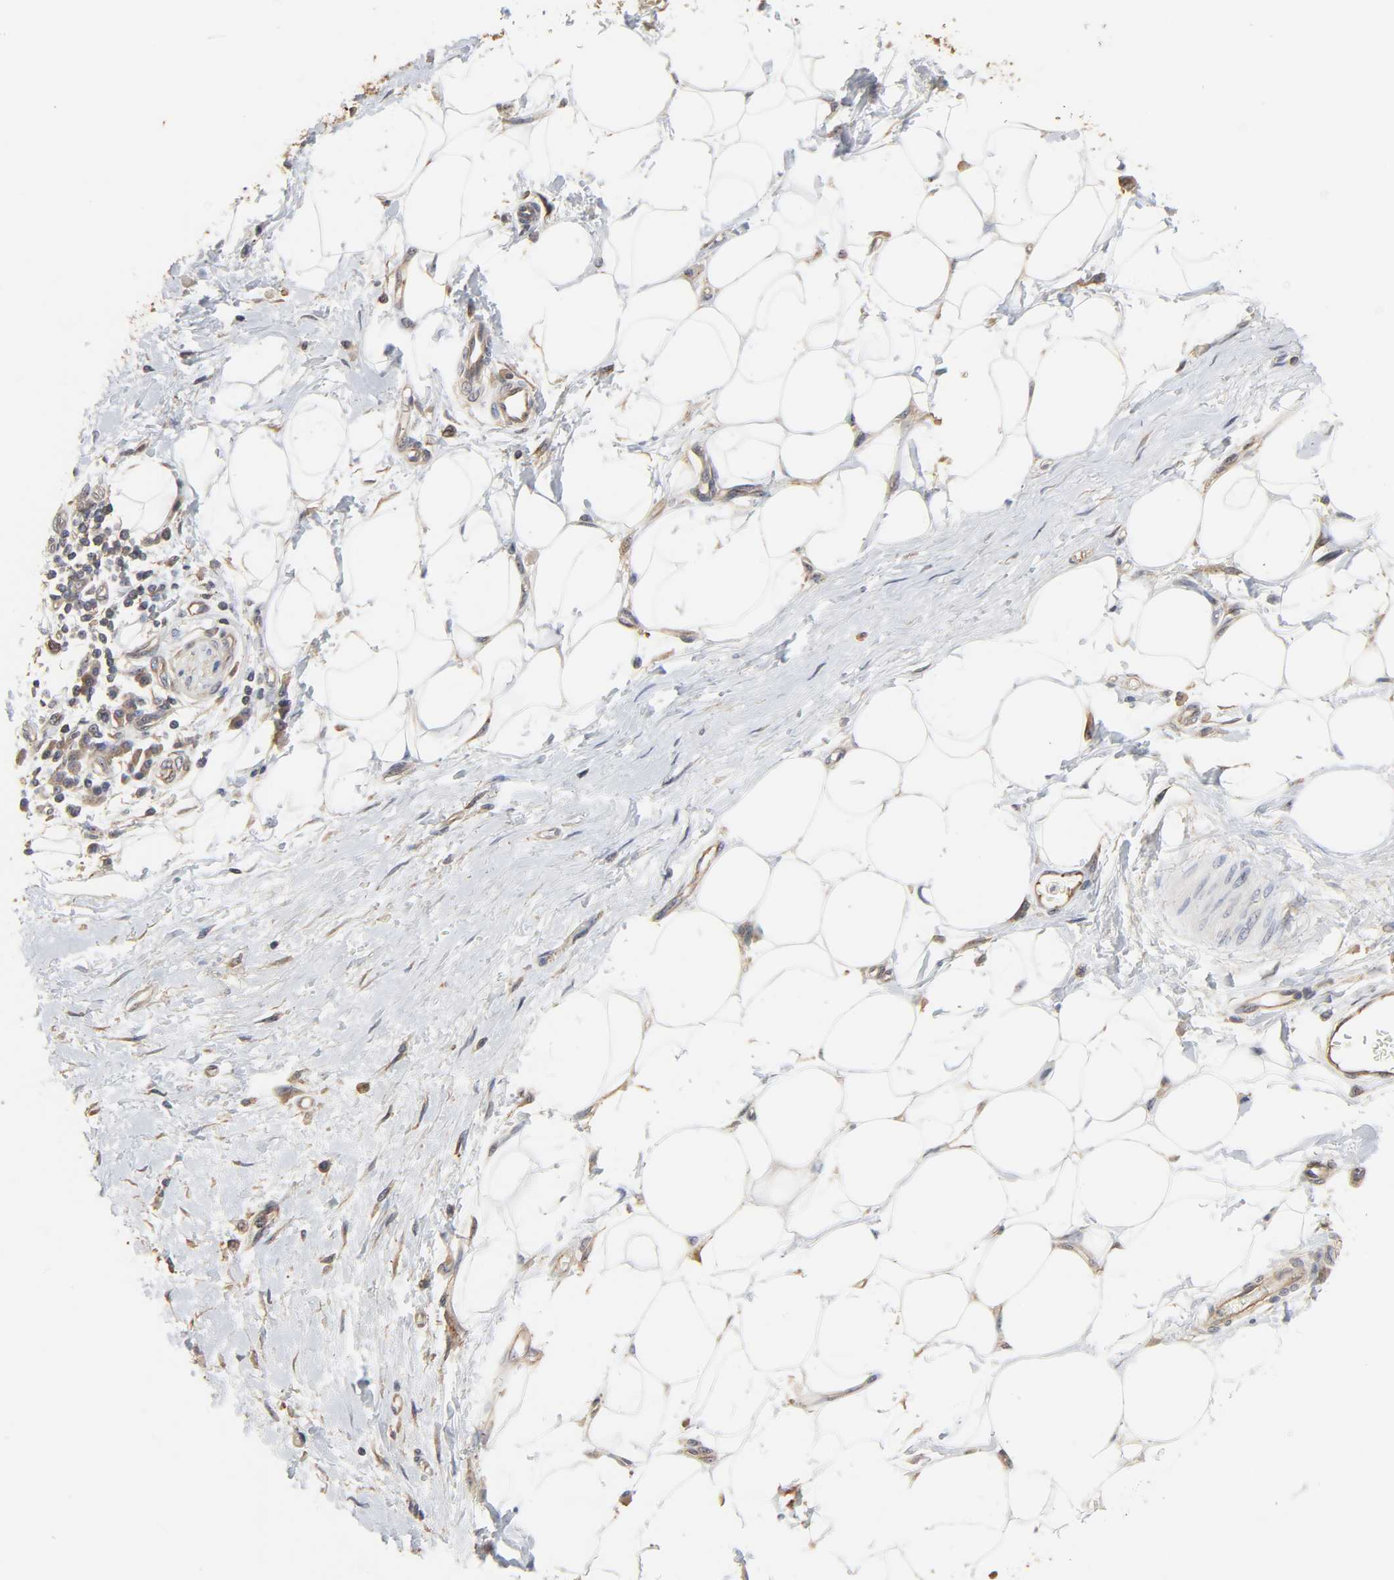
{"staining": {"intensity": "negative", "quantity": "none", "location": "none"}, "tissue": "adipose tissue", "cell_type": "Adipocytes", "image_type": "normal", "snomed": [{"axis": "morphology", "description": "Normal tissue, NOS"}, {"axis": "morphology", "description": "Urothelial carcinoma, High grade"}, {"axis": "topography", "description": "Vascular tissue"}, {"axis": "topography", "description": "Urinary bladder"}], "caption": "Protein analysis of unremarkable adipose tissue demonstrates no significant staining in adipocytes. (Brightfield microscopy of DAB IHC at high magnification).", "gene": "DDX10", "patient": {"sex": "female", "age": 56}}